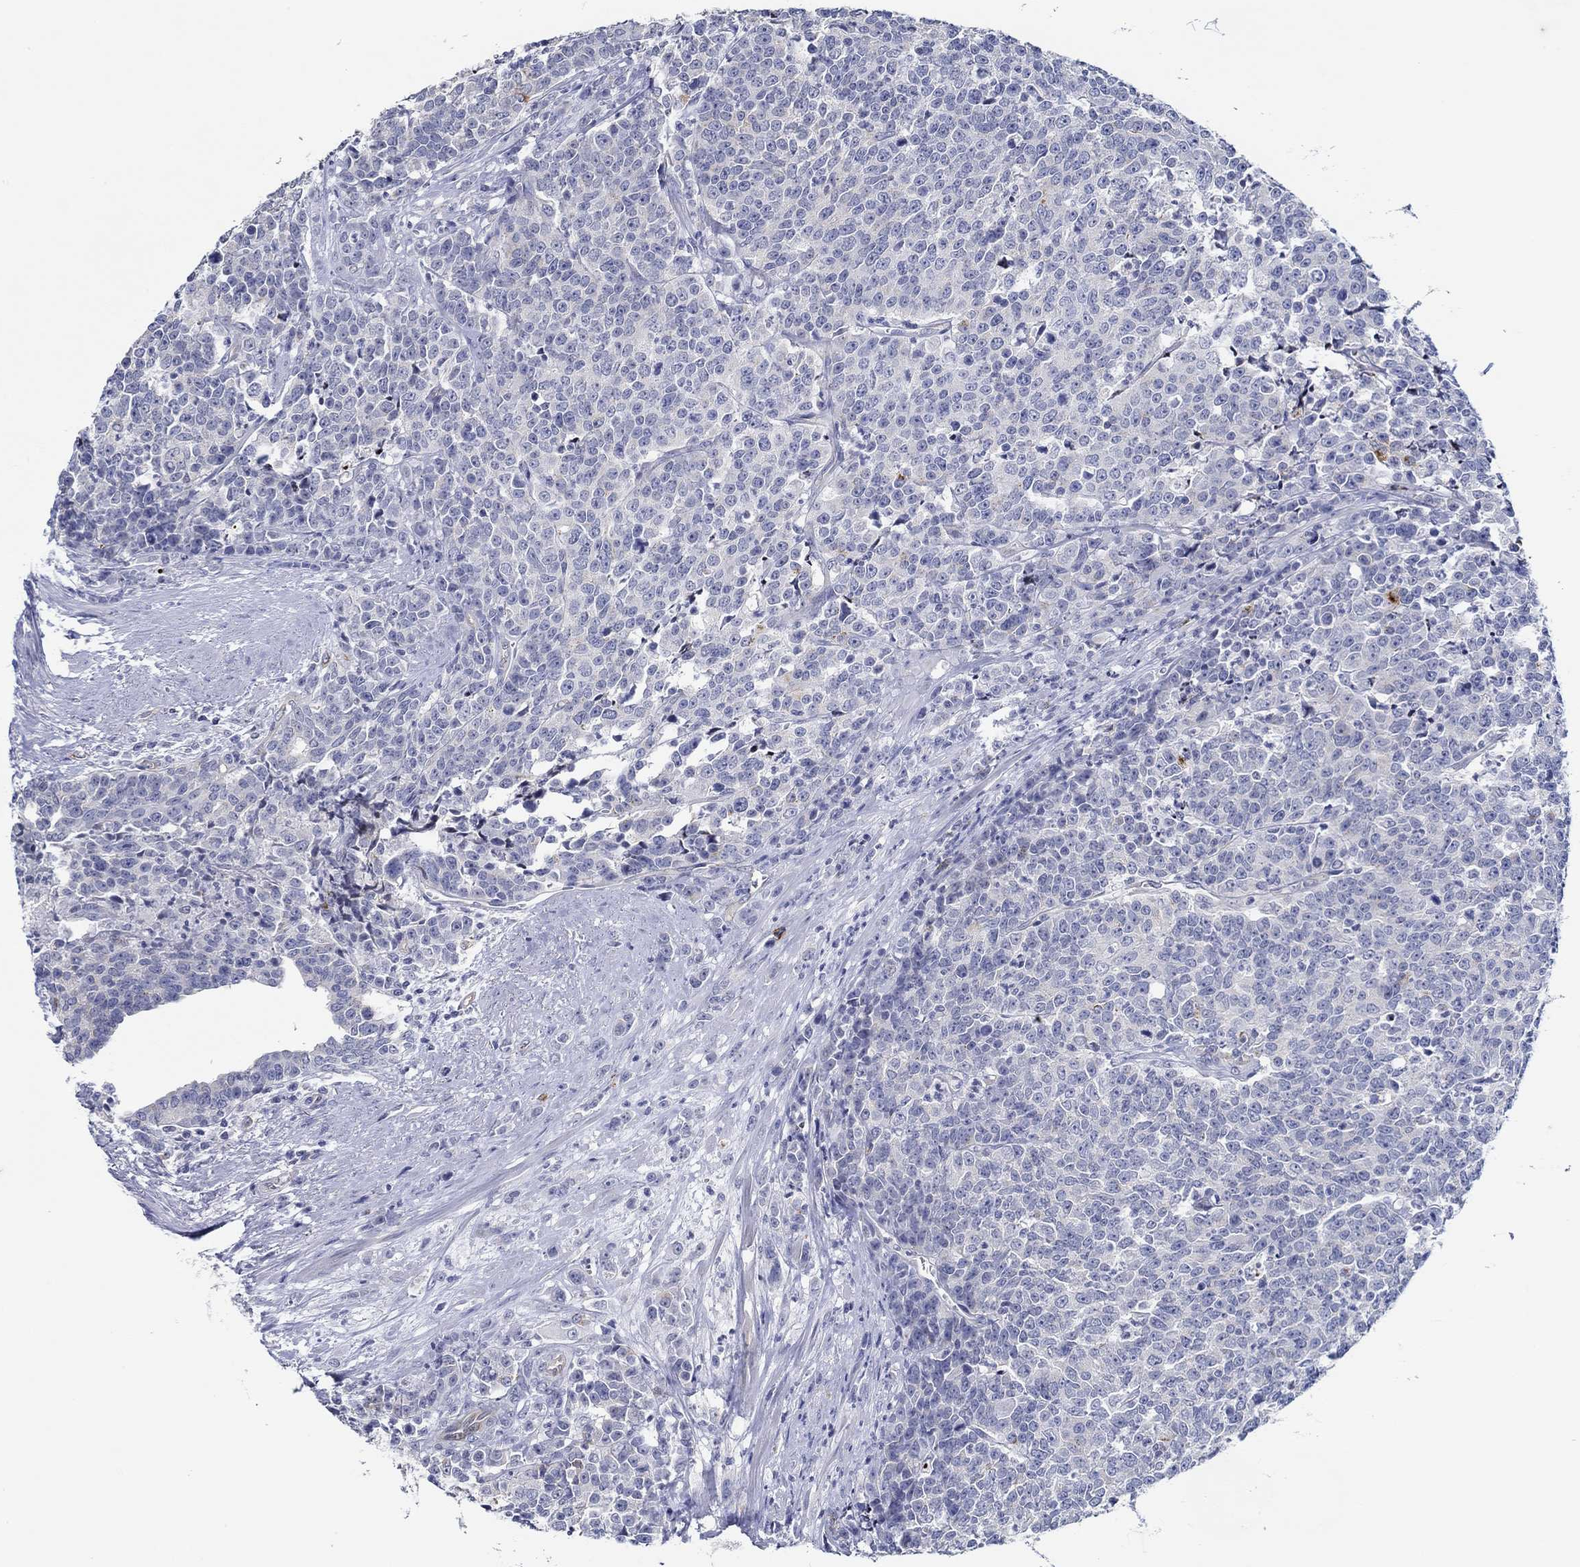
{"staining": {"intensity": "negative", "quantity": "none", "location": "none"}, "tissue": "prostate cancer", "cell_type": "Tumor cells", "image_type": "cancer", "snomed": [{"axis": "morphology", "description": "Adenocarcinoma, NOS"}, {"axis": "topography", "description": "Prostate"}], "caption": "Tumor cells show no significant positivity in adenocarcinoma (prostate).", "gene": "GJA5", "patient": {"sex": "male", "age": 67}}